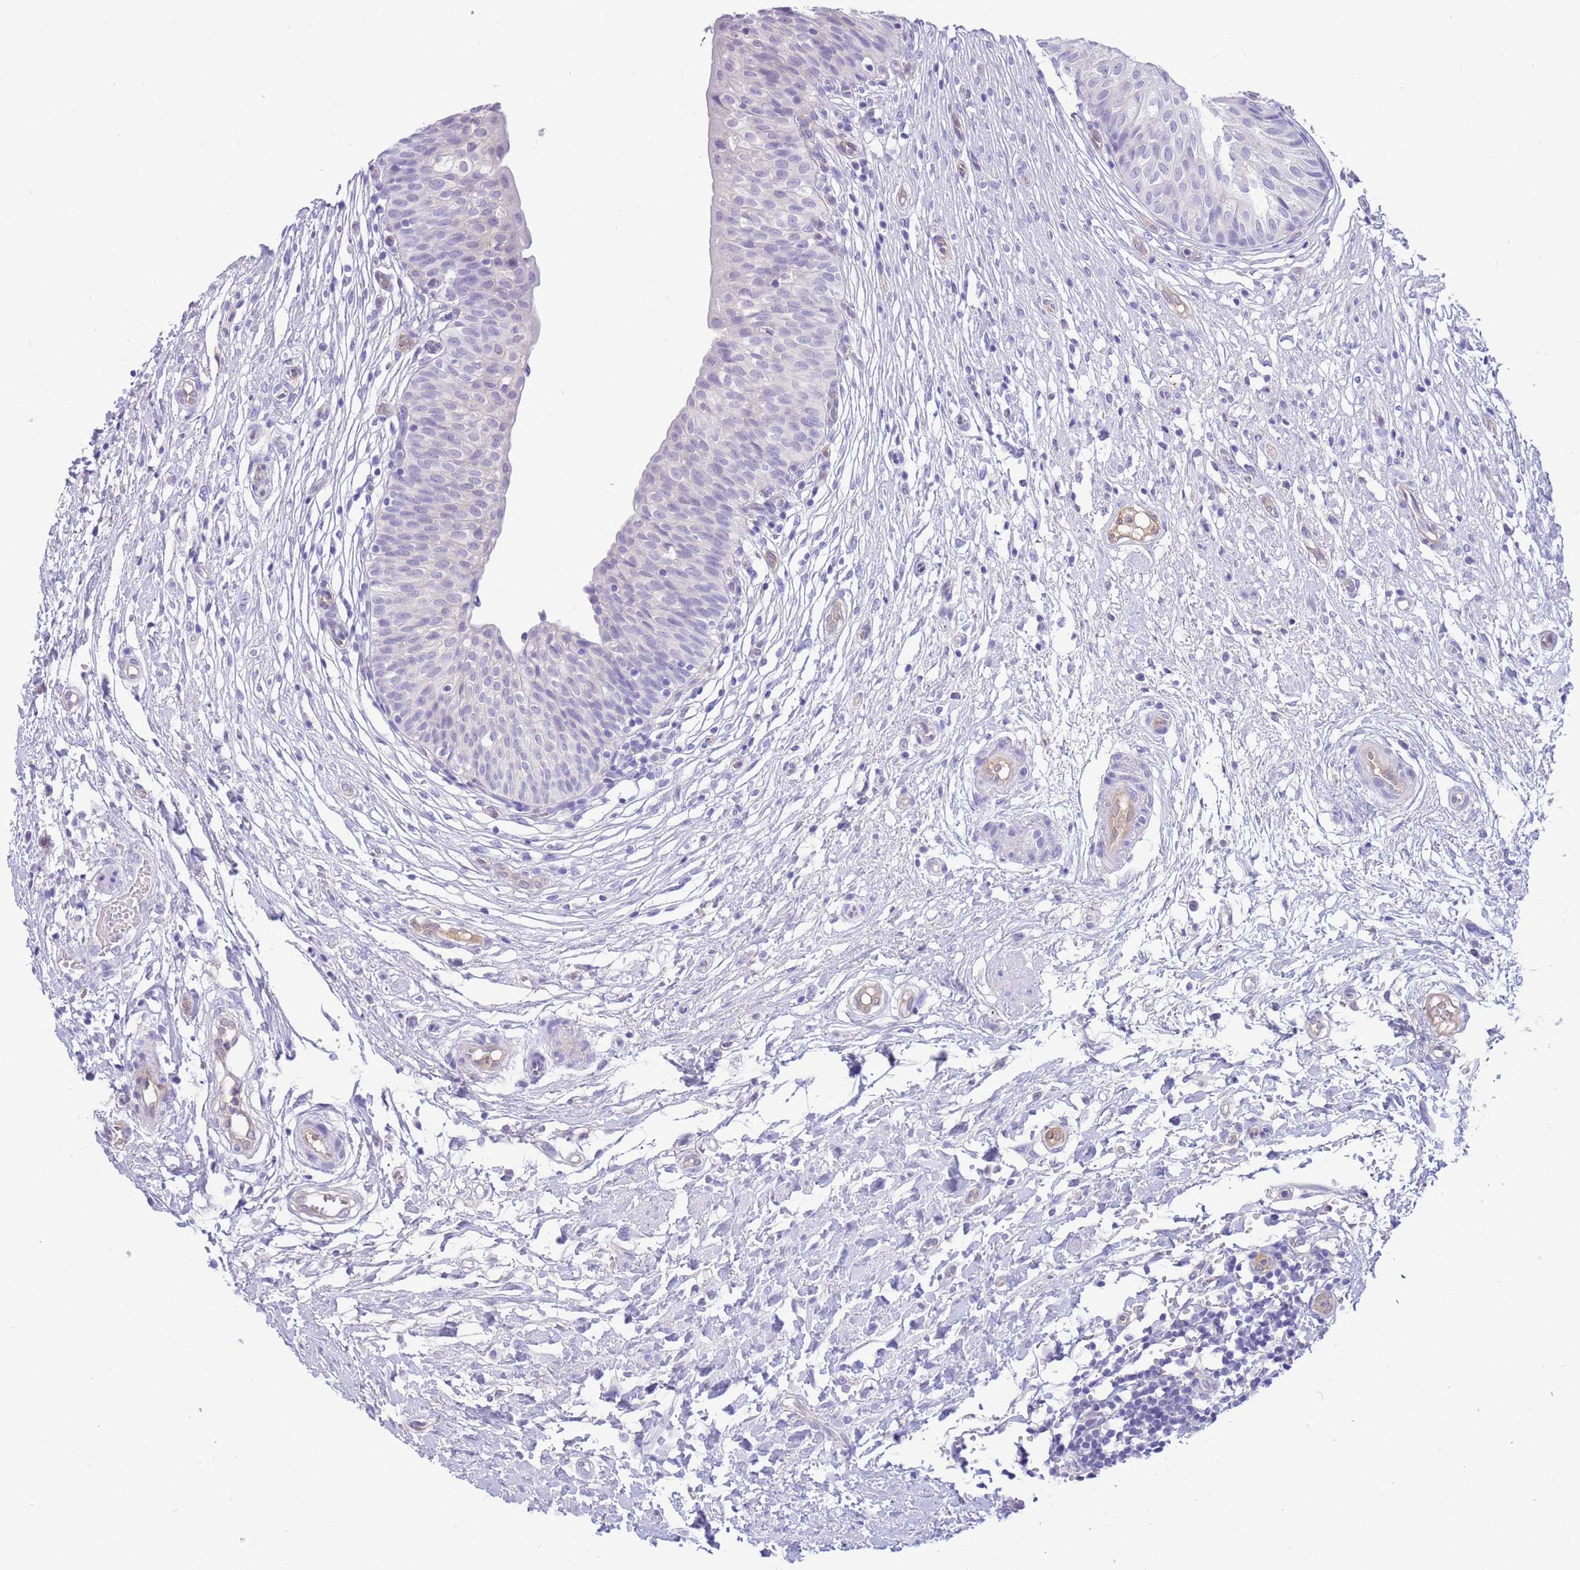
{"staining": {"intensity": "negative", "quantity": "none", "location": "none"}, "tissue": "urinary bladder", "cell_type": "Urothelial cells", "image_type": "normal", "snomed": [{"axis": "morphology", "description": "Normal tissue, NOS"}, {"axis": "topography", "description": "Urinary bladder"}], "caption": "Immunohistochemistry (IHC) image of normal urinary bladder stained for a protein (brown), which exhibits no positivity in urothelial cells.", "gene": "SULT1A1", "patient": {"sex": "male", "age": 55}}